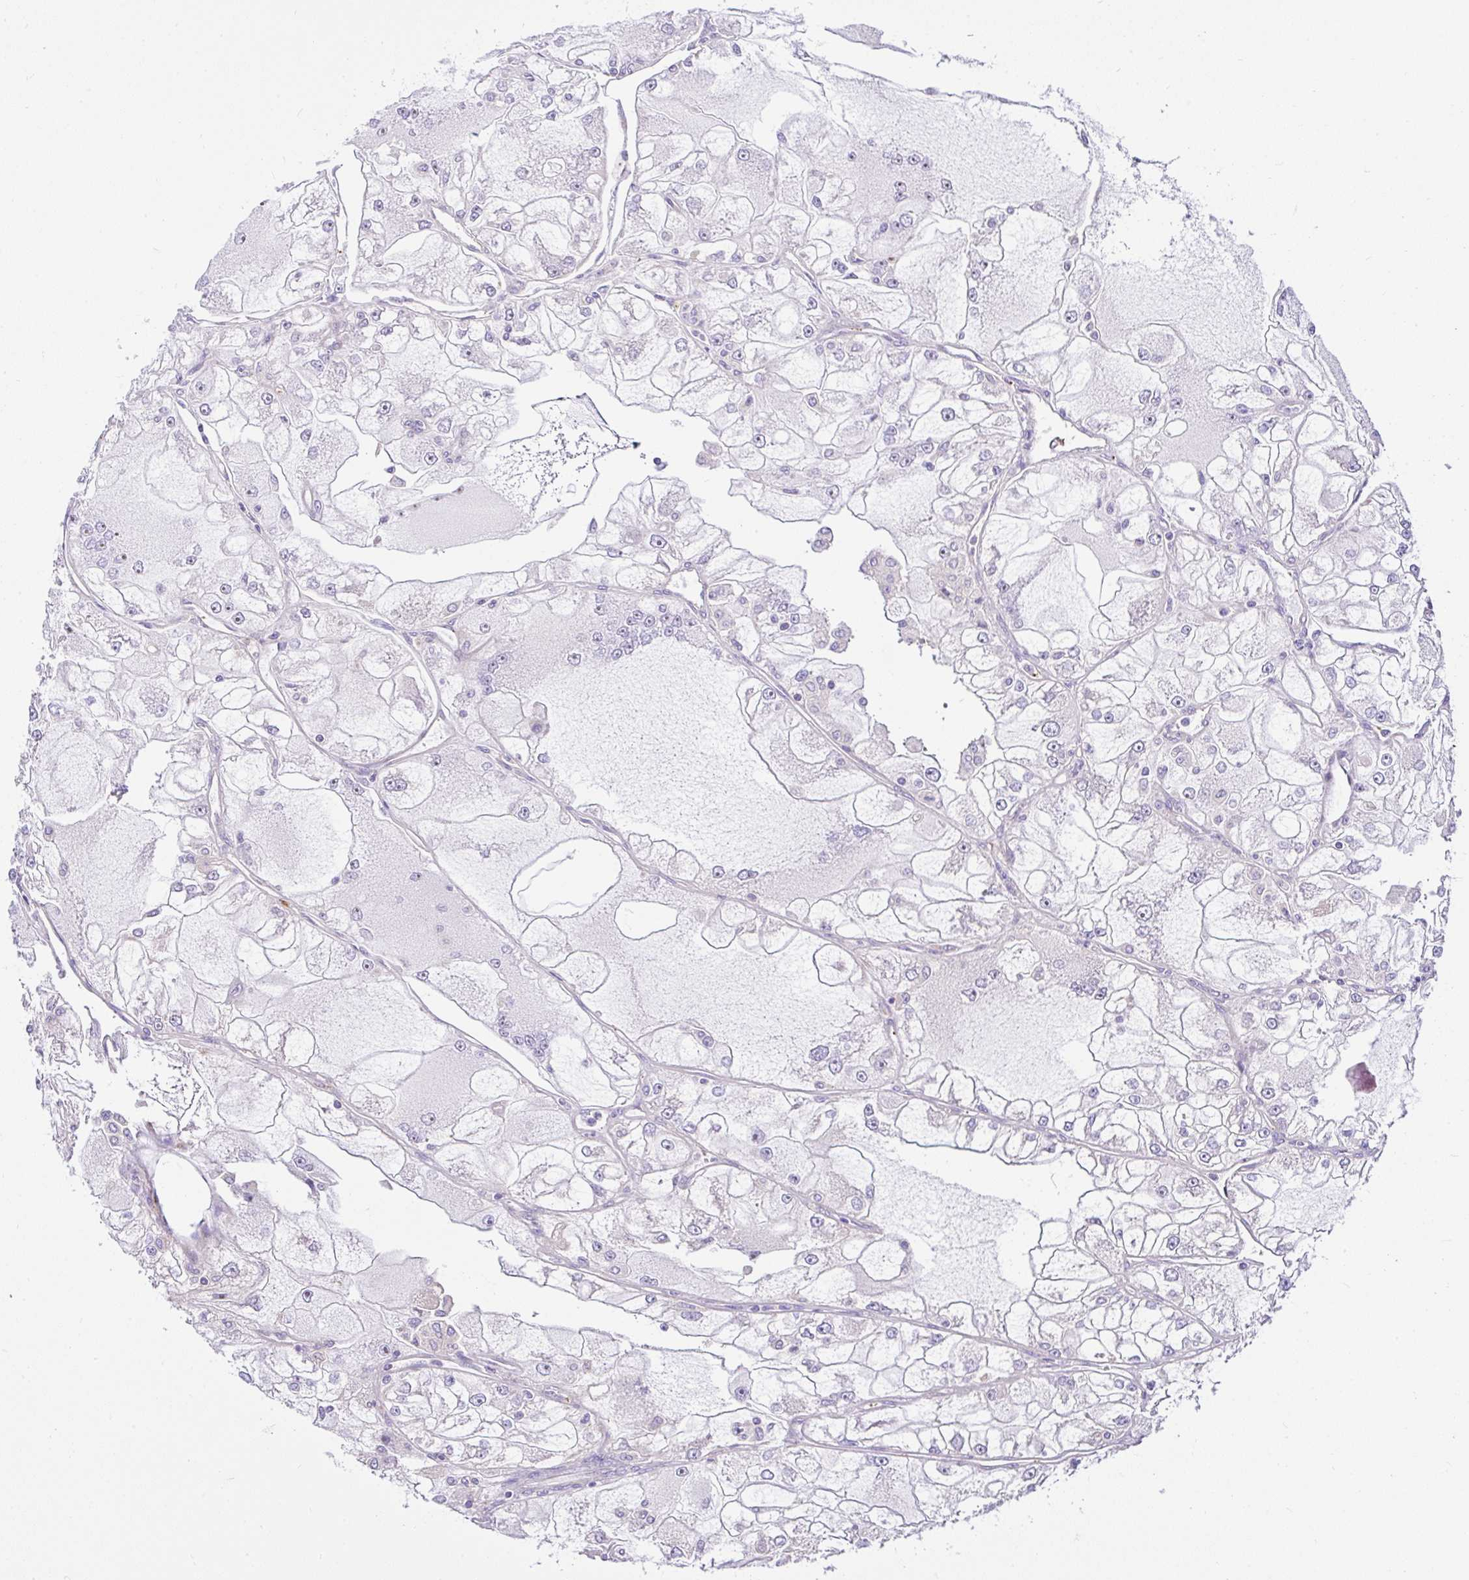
{"staining": {"intensity": "negative", "quantity": "none", "location": "none"}, "tissue": "renal cancer", "cell_type": "Tumor cells", "image_type": "cancer", "snomed": [{"axis": "morphology", "description": "Adenocarcinoma, NOS"}, {"axis": "topography", "description": "Kidney"}], "caption": "Immunohistochemical staining of renal cancer (adenocarcinoma) demonstrates no significant expression in tumor cells.", "gene": "CCDC142", "patient": {"sex": "female", "age": 72}}